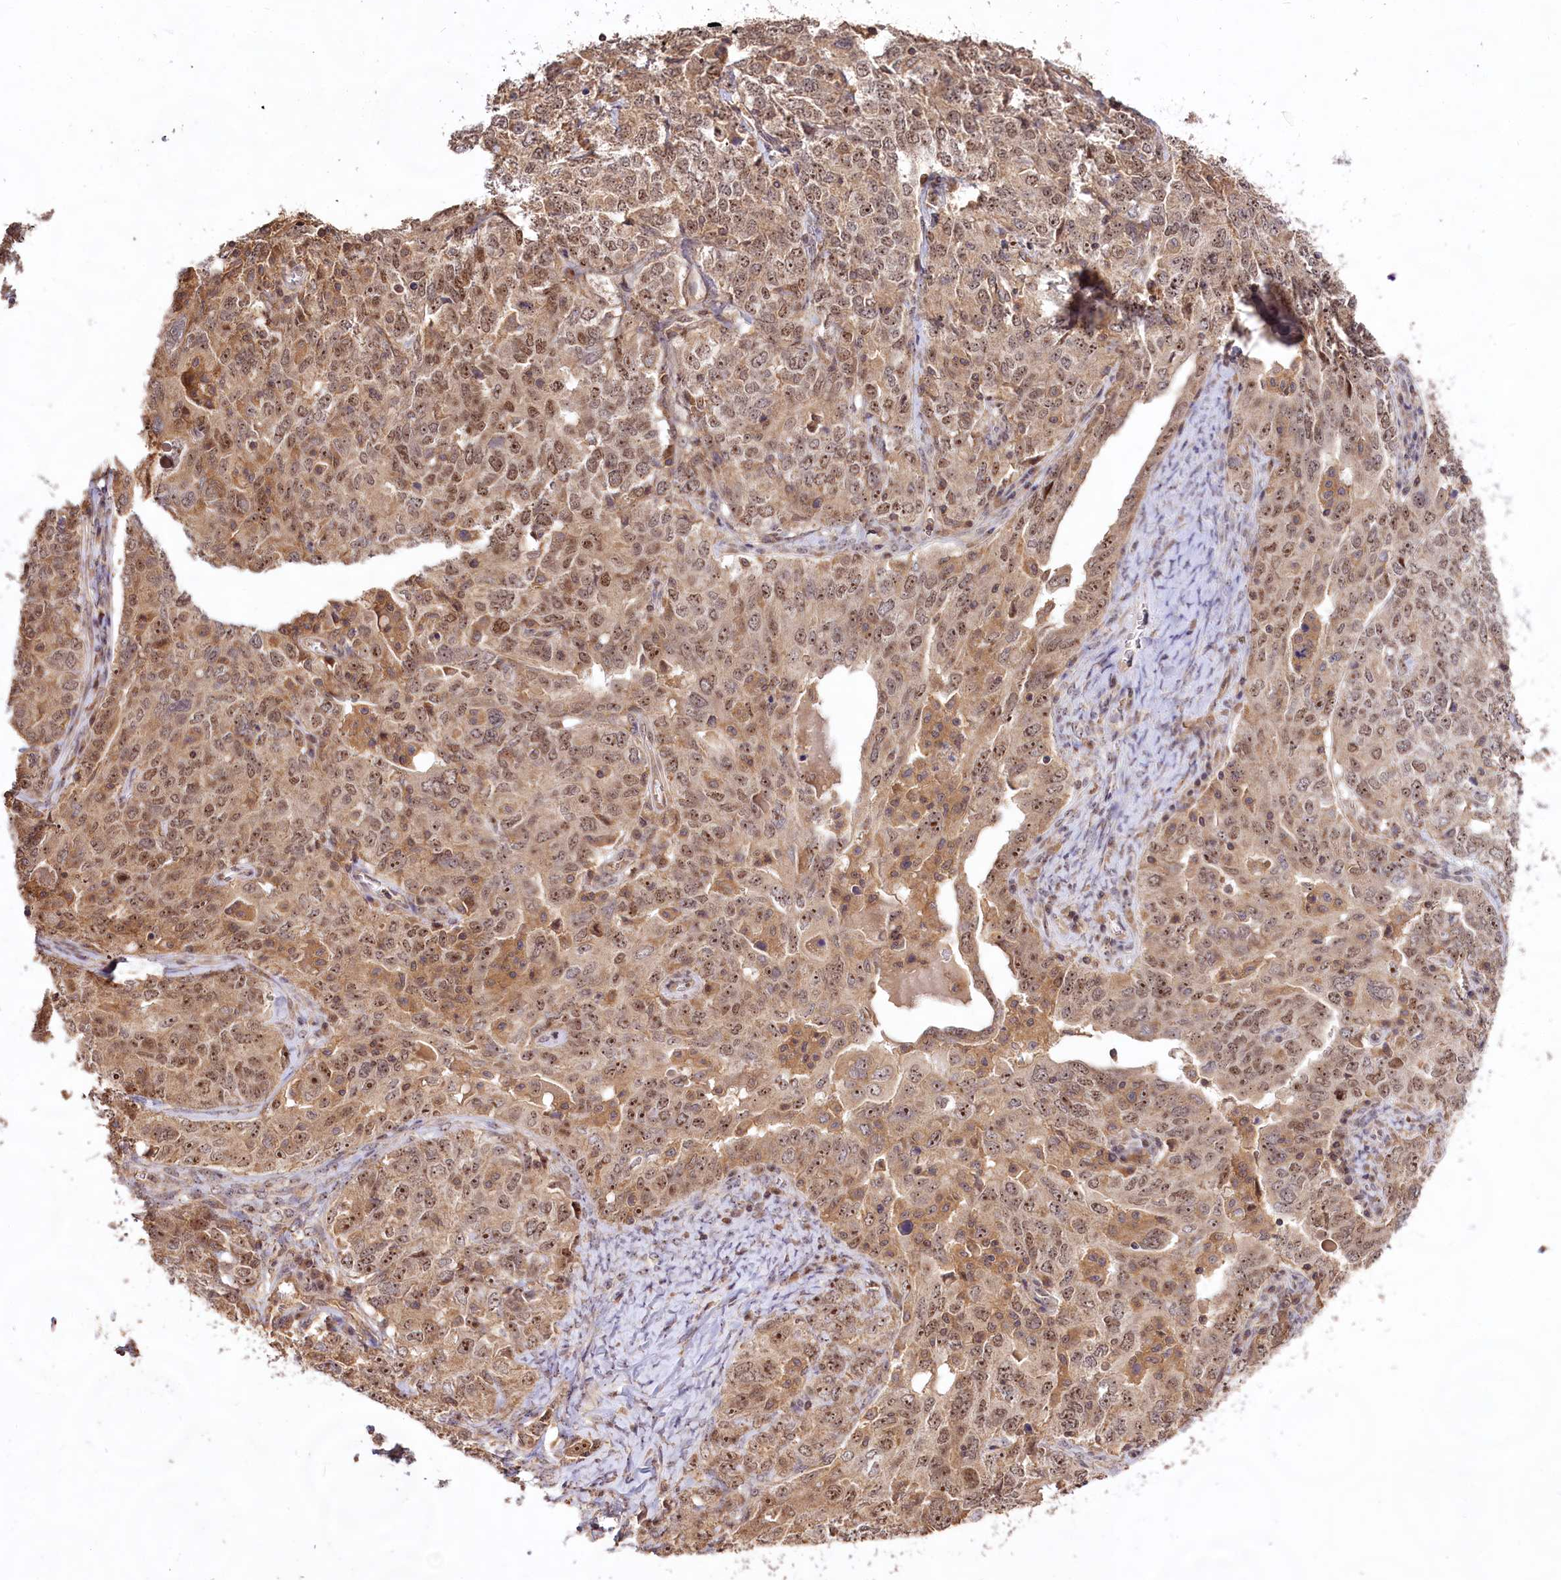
{"staining": {"intensity": "moderate", "quantity": ">75%", "location": "cytoplasmic/membranous,nuclear"}, "tissue": "ovarian cancer", "cell_type": "Tumor cells", "image_type": "cancer", "snomed": [{"axis": "morphology", "description": "Carcinoma, endometroid"}, {"axis": "topography", "description": "Ovary"}], "caption": "Immunohistochemistry (IHC) staining of ovarian cancer, which reveals medium levels of moderate cytoplasmic/membranous and nuclear positivity in about >75% of tumor cells indicating moderate cytoplasmic/membranous and nuclear protein staining. The staining was performed using DAB (3,3'-diaminobenzidine) (brown) for protein detection and nuclei were counterstained in hematoxylin (blue).", "gene": "RRP8", "patient": {"sex": "female", "age": 62}}